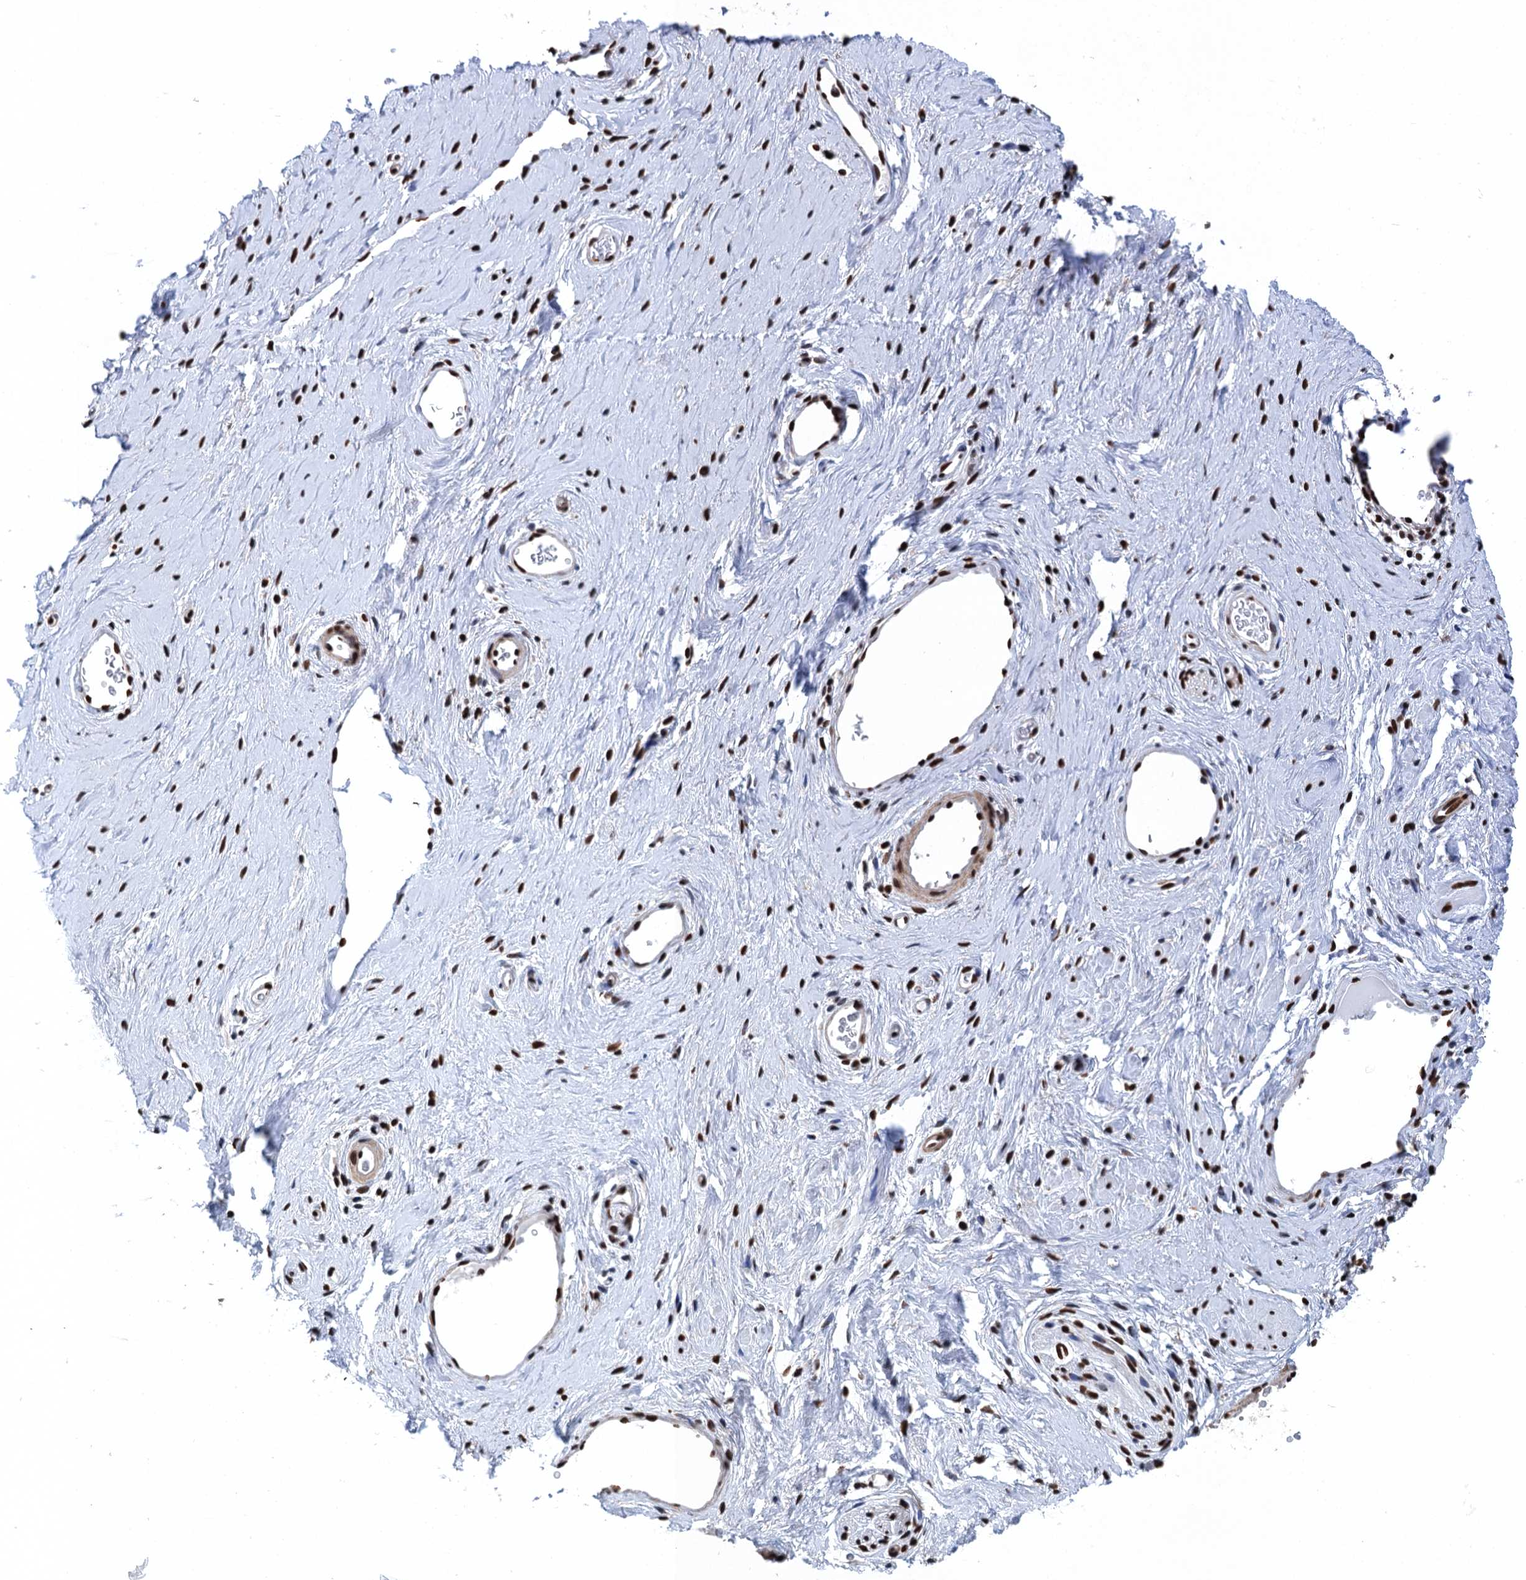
{"staining": {"intensity": "strong", "quantity": ">75%", "location": "nuclear"}, "tissue": "adipose tissue", "cell_type": "Adipocytes", "image_type": "normal", "snomed": [{"axis": "morphology", "description": "Normal tissue, NOS"}, {"axis": "morphology", "description": "Adenocarcinoma, NOS"}, {"axis": "topography", "description": "Rectum"}, {"axis": "topography", "description": "Vagina"}, {"axis": "topography", "description": "Peripheral nerve tissue"}], "caption": "Immunohistochemical staining of benign human adipose tissue displays strong nuclear protein staining in approximately >75% of adipocytes. (DAB IHC, brown staining for protein, blue staining for nuclei).", "gene": "UBA2", "patient": {"sex": "female", "age": 71}}